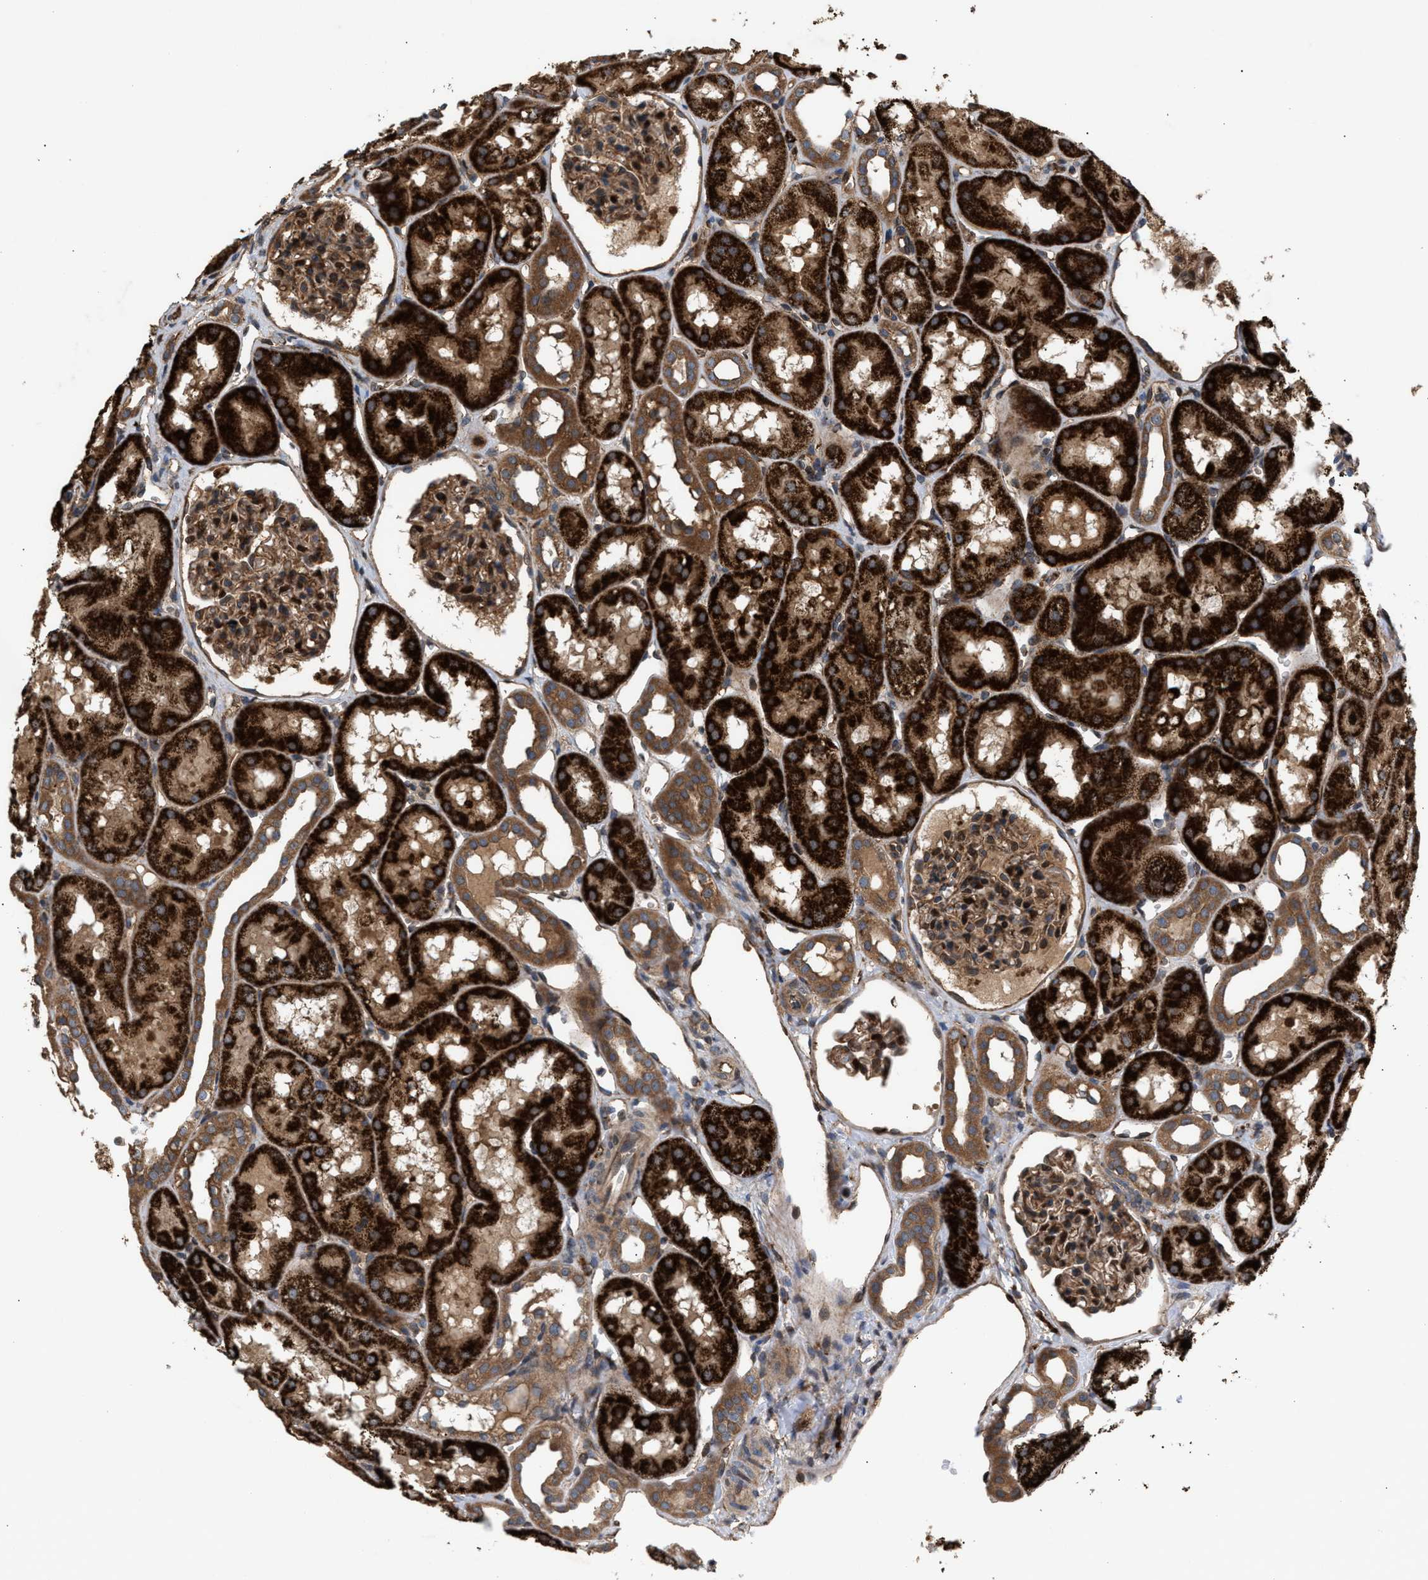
{"staining": {"intensity": "moderate", "quantity": ">75%", "location": "cytoplasmic/membranous"}, "tissue": "kidney", "cell_type": "Cells in glomeruli", "image_type": "normal", "snomed": [{"axis": "morphology", "description": "Normal tissue, NOS"}, {"axis": "topography", "description": "Kidney"}, {"axis": "topography", "description": "Urinary bladder"}], "caption": "Brown immunohistochemical staining in unremarkable human kidney demonstrates moderate cytoplasmic/membranous staining in approximately >75% of cells in glomeruli.", "gene": "GCC1", "patient": {"sex": "male", "age": 16}}